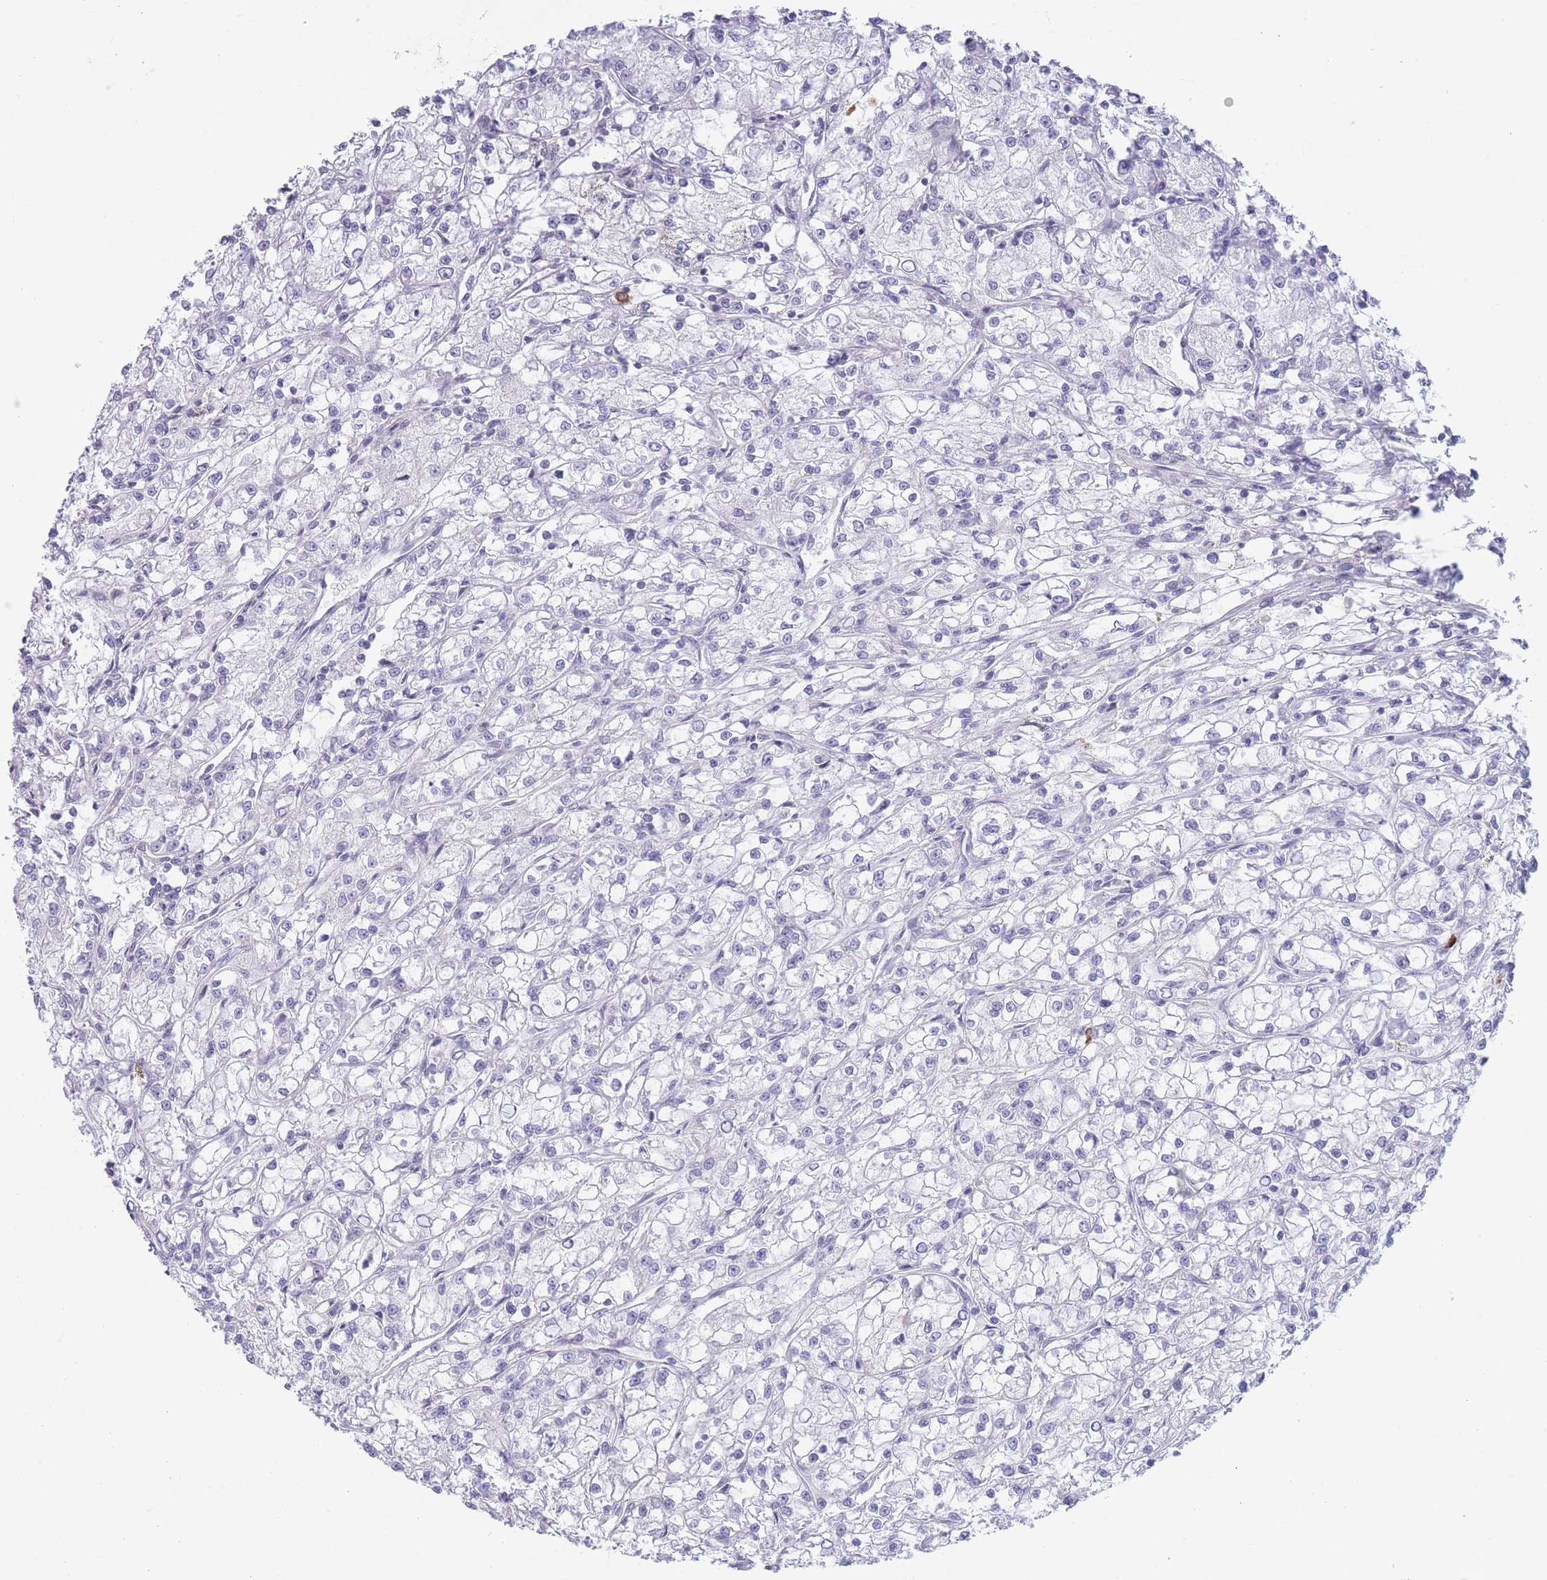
{"staining": {"intensity": "negative", "quantity": "none", "location": "none"}, "tissue": "renal cancer", "cell_type": "Tumor cells", "image_type": "cancer", "snomed": [{"axis": "morphology", "description": "Adenocarcinoma, NOS"}, {"axis": "topography", "description": "Kidney"}], "caption": "A histopathology image of renal cancer stained for a protein shows no brown staining in tumor cells.", "gene": "ASAP3", "patient": {"sex": "female", "age": 59}}